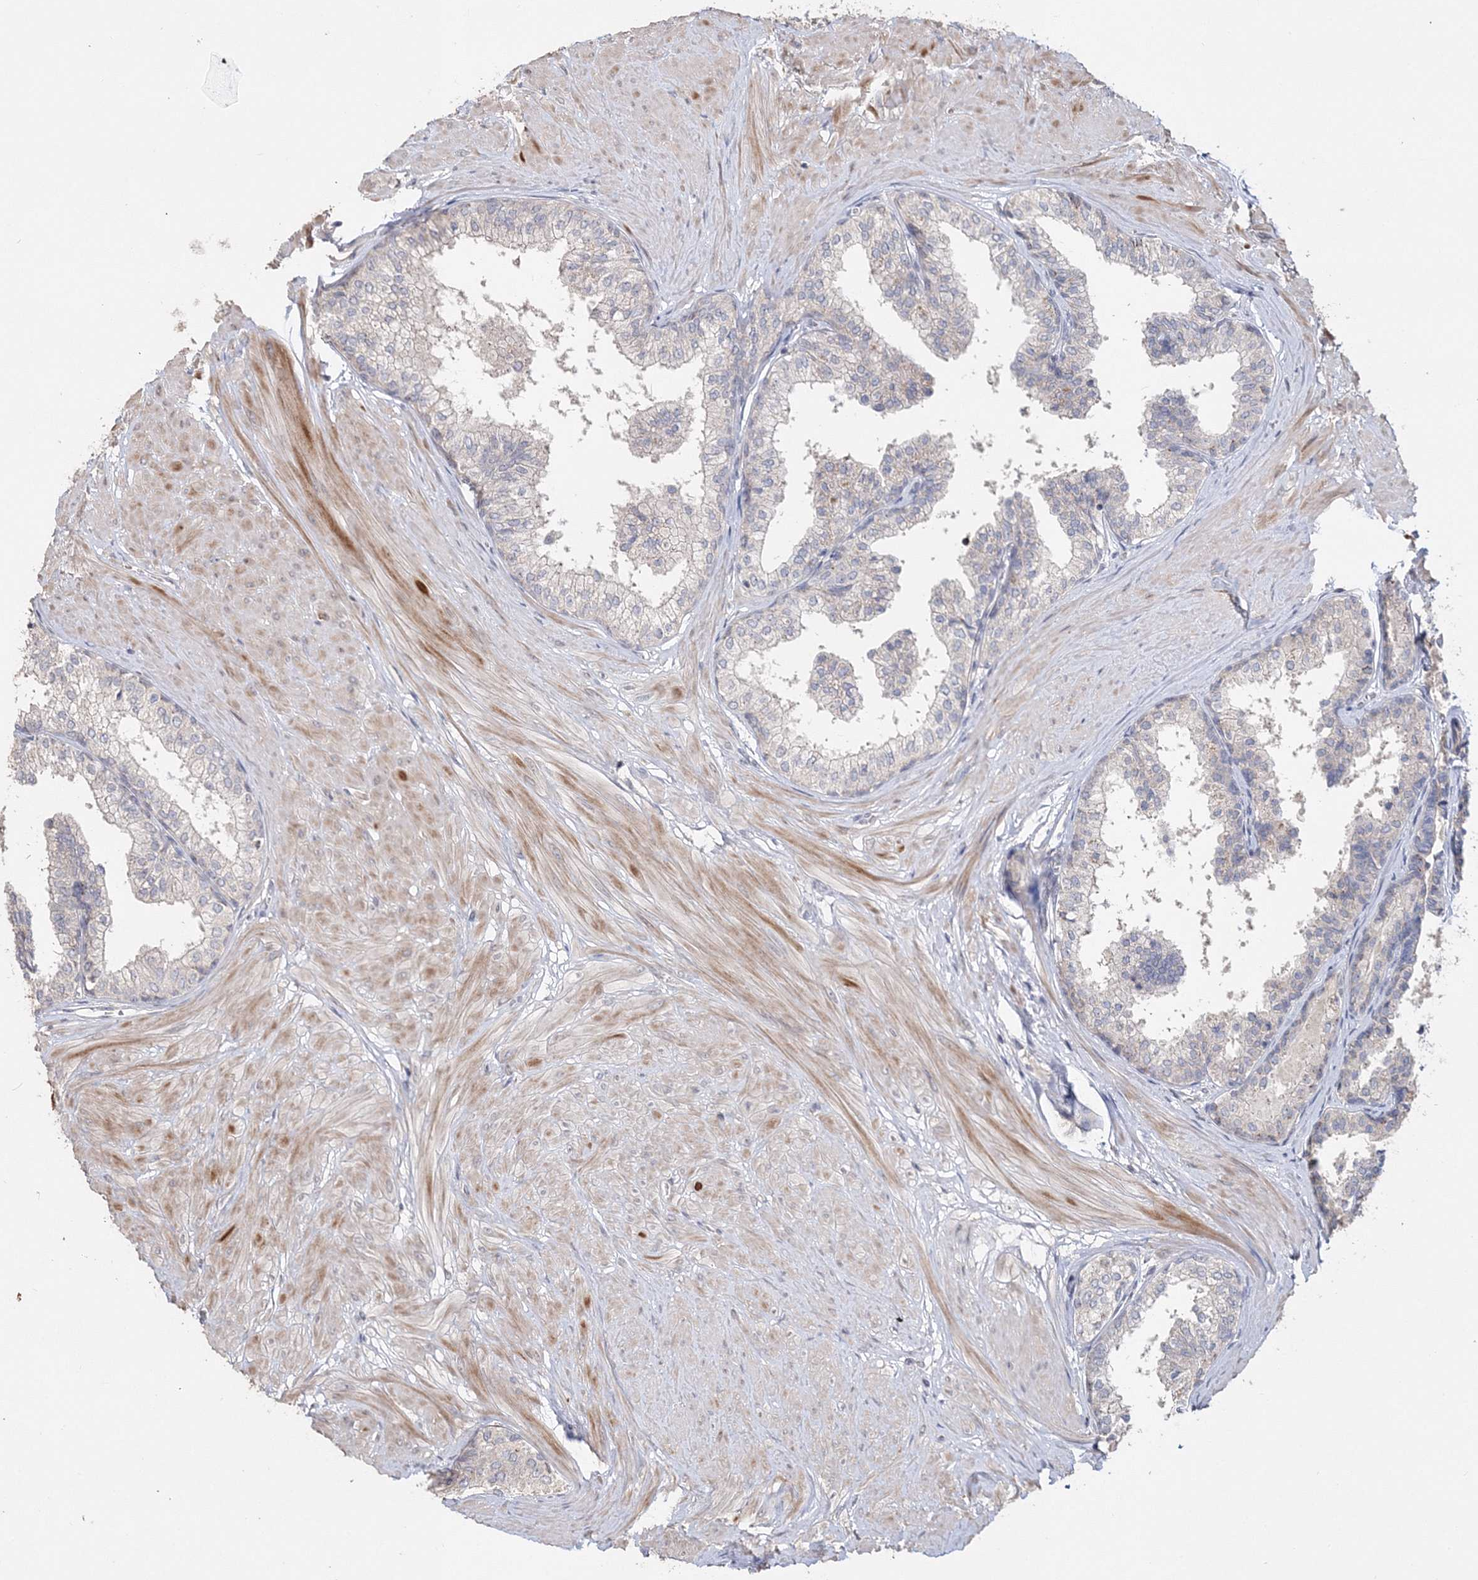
{"staining": {"intensity": "weak", "quantity": "<25%", "location": "cytoplasmic/membranous"}, "tissue": "prostate", "cell_type": "Glandular cells", "image_type": "normal", "snomed": [{"axis": "morphology", "description": "Normal tissue, NOS"}, {"axis": "topography", "description": "Prostate"}], "caption": "This is an immunohistochemistry histopathology image of unremarkable prostate. There is no staining in glandular cells.", "gene": "GJB5", "patient": {"sex": "male", "age": 48}}